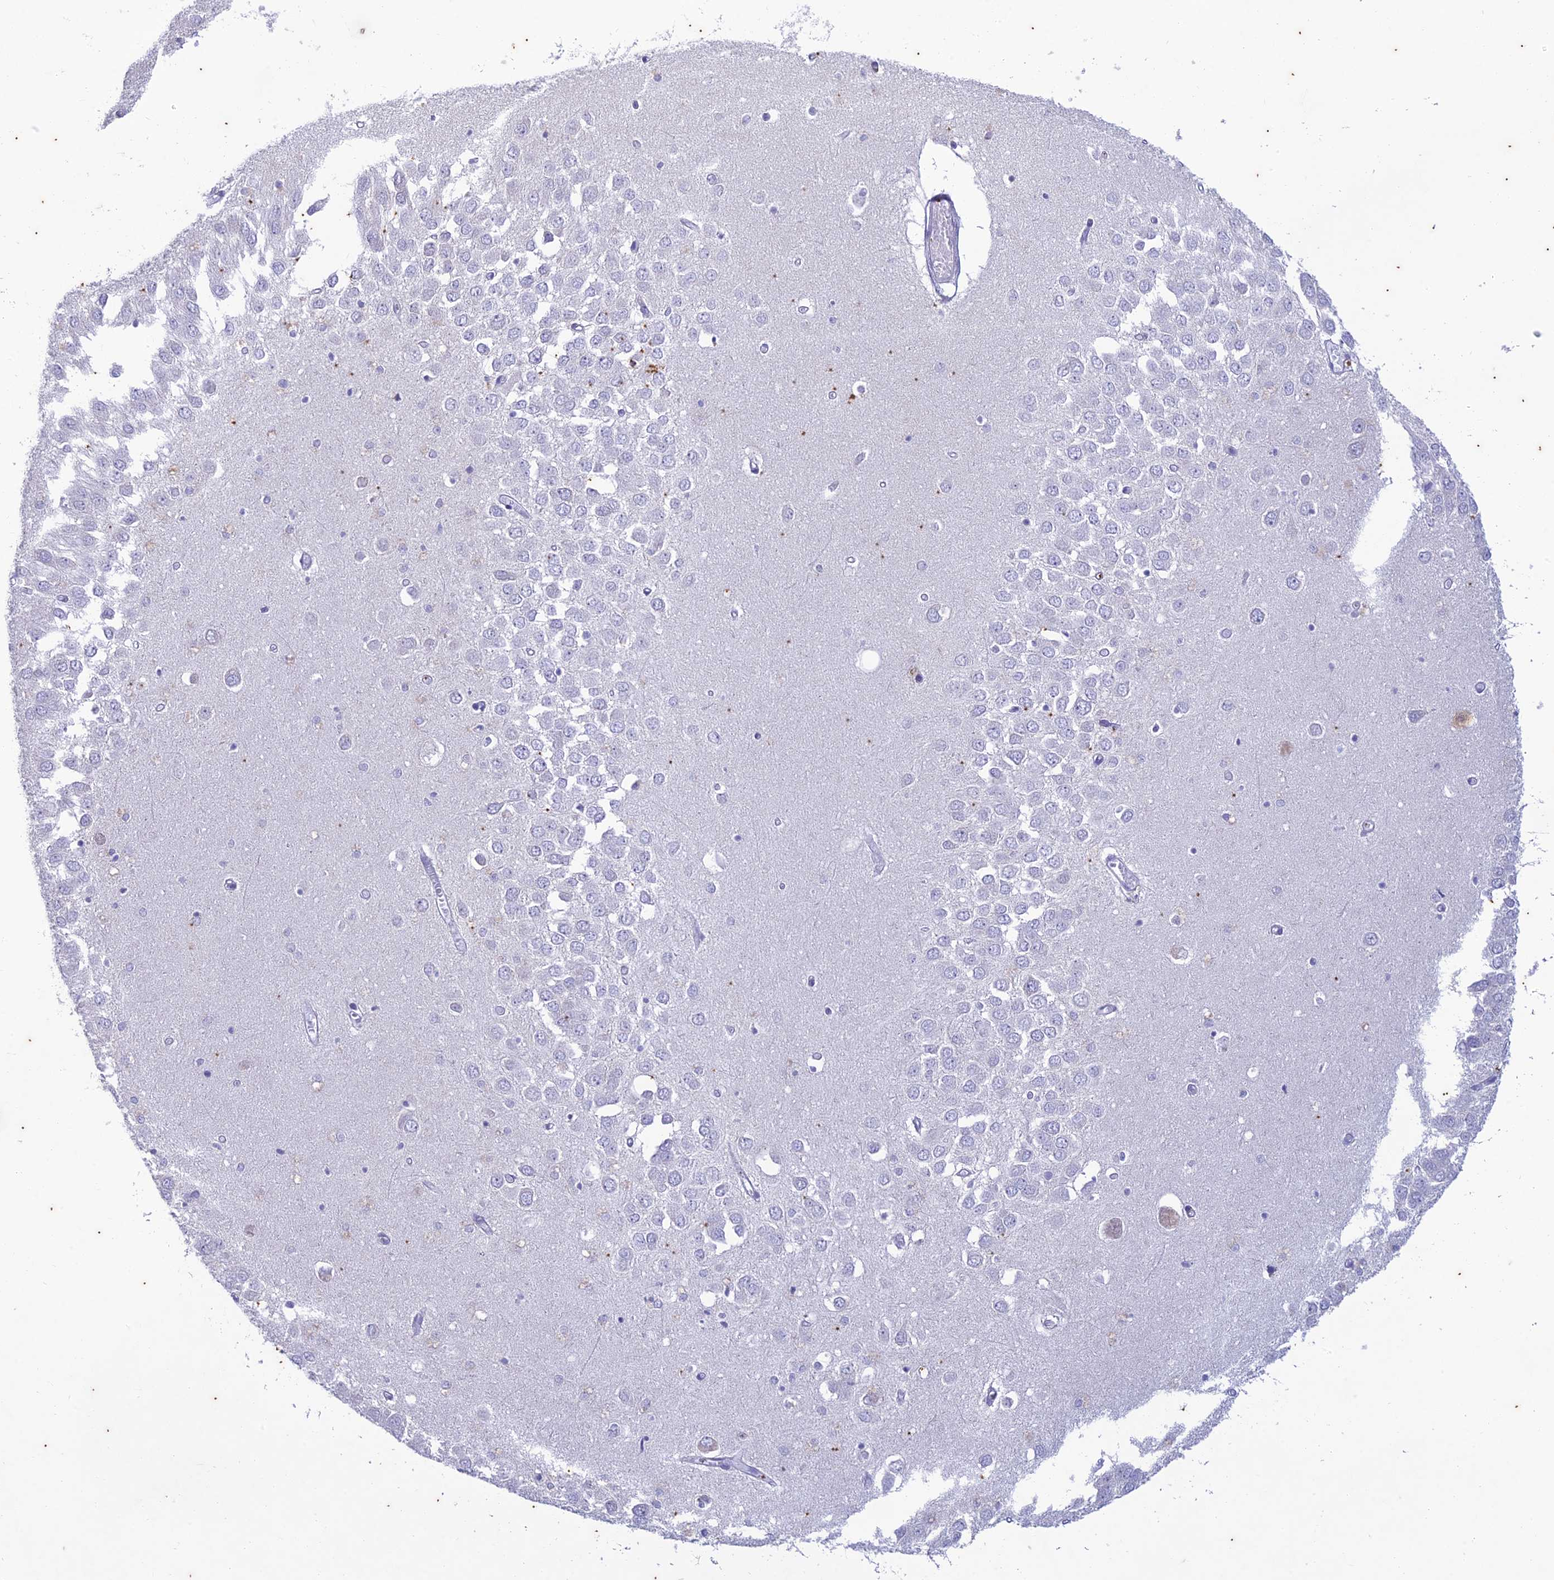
{"staining": {"intensity": "negative", "quantity": "none", "location": "none"}, "tissue": "hippocampus", "cell_type": "Glial cells", "image_type": "normal", "snomed": [{"axis": "morphology", "description": "Normal tissue, NOS"}, {"axis": "topography", "description": "Hippocampus"}], "caption": "Hippocampus stained for a protein using immunohistochemistry exhibits no expression glial cells.", "gene": "TMEM40", "patient": {"sex": "male", "age": 70}}